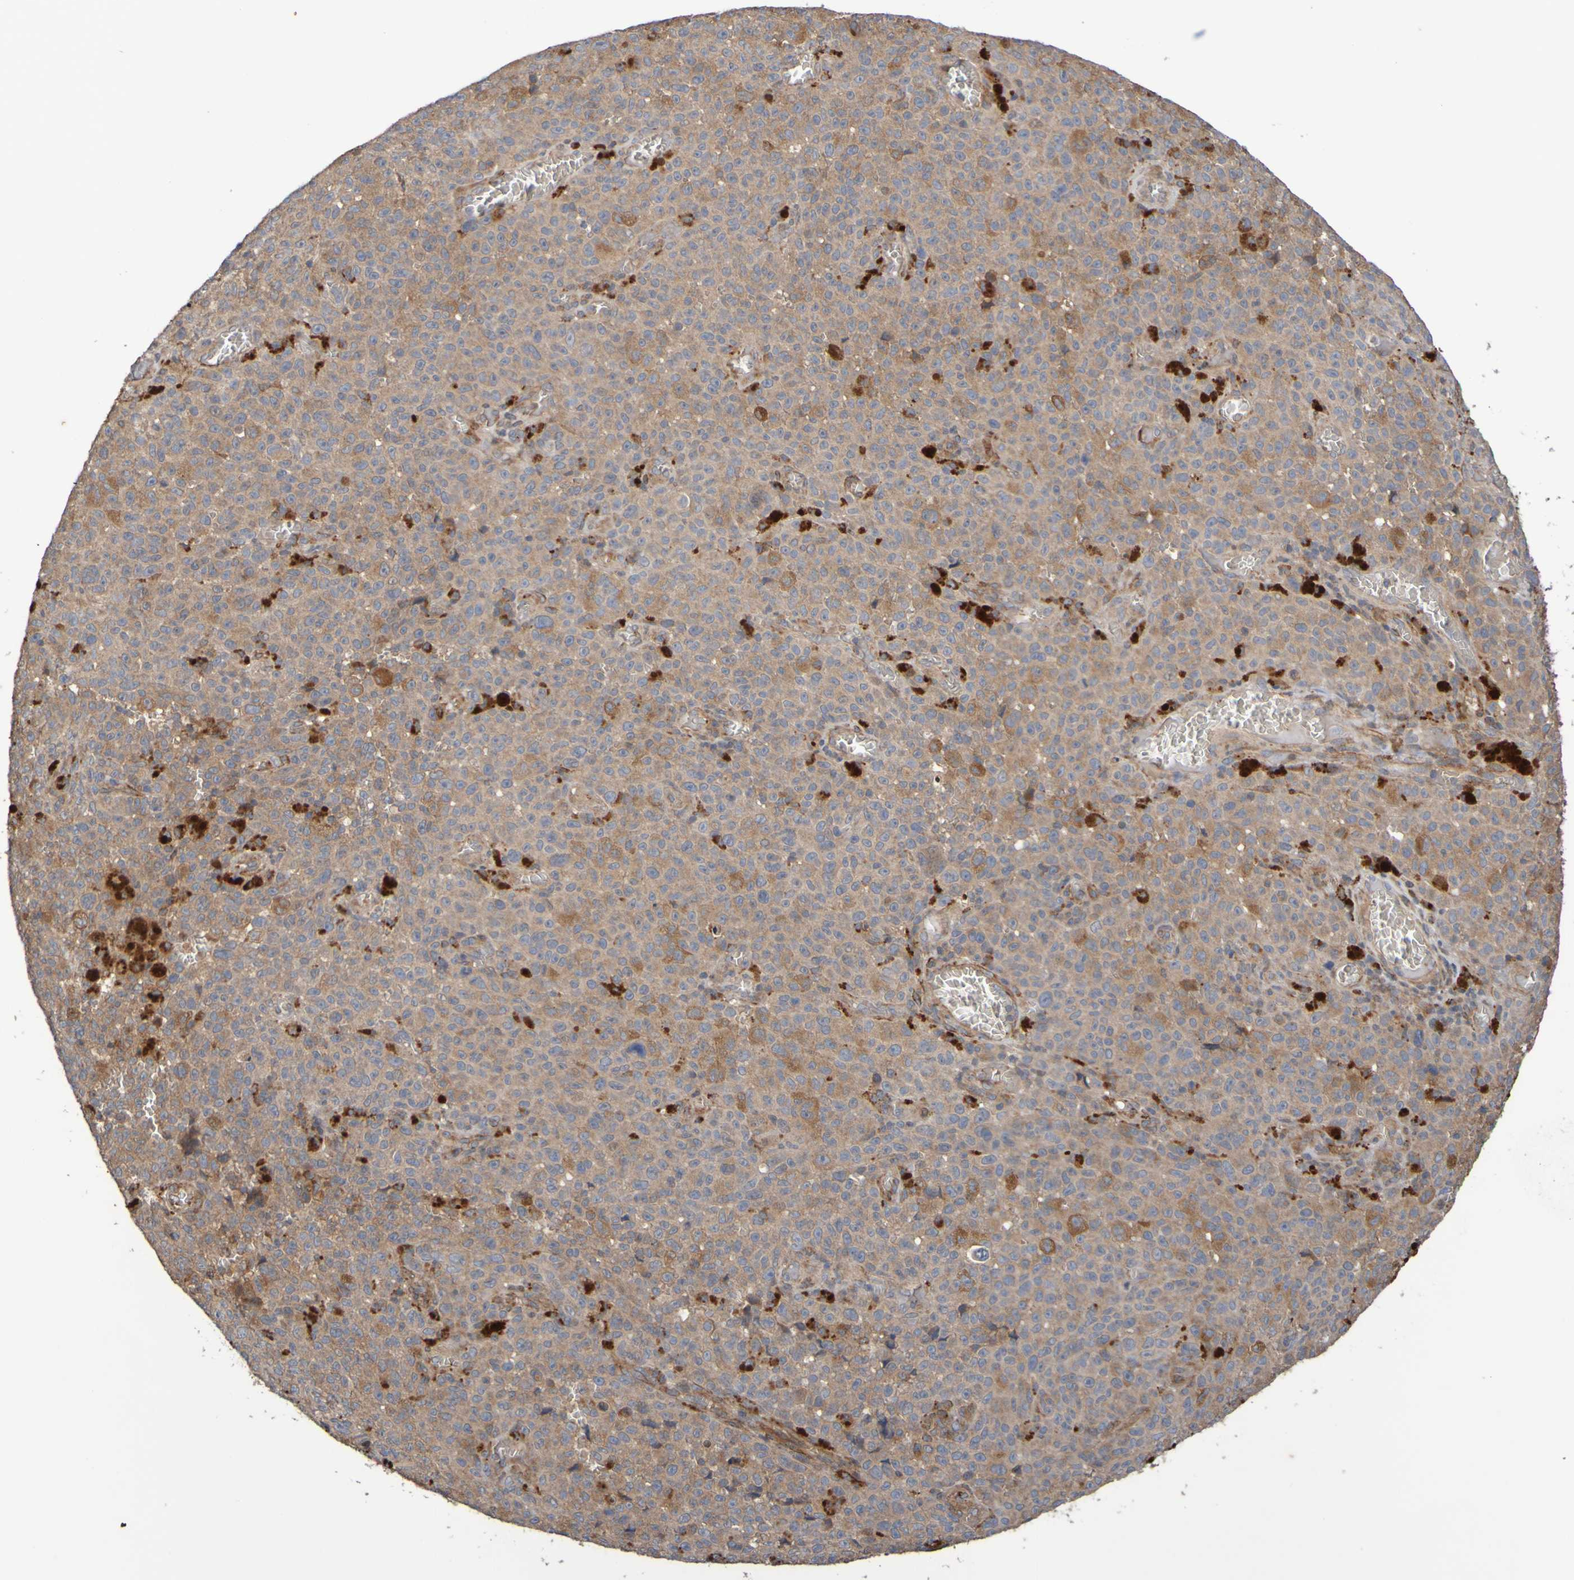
{"staining": {"intensity": "moderate", "quantity": ">75%", "location": "cytoplasmic/membranous"}, "tissue": "melanoma", "cell_type": "Tumor cells", "image_type": "cancer", "snomed": [{"axis": "morphology", "description": "Malignant melanoma, NOS"}, {"axis": "topography", "description": "Skin"}], "caption": "Tumor cells reveal medium levels of moderate cytoplasmic/membranous staining in about >75% of cells in melanoma. The staining was performed using DAB to visualize the protein expression in brown, while the nuclei were stained in blue with hematoxylin (Magnification: 20x).", "gene": "UCN", "patient": {"sex": "female", "age": 82}}